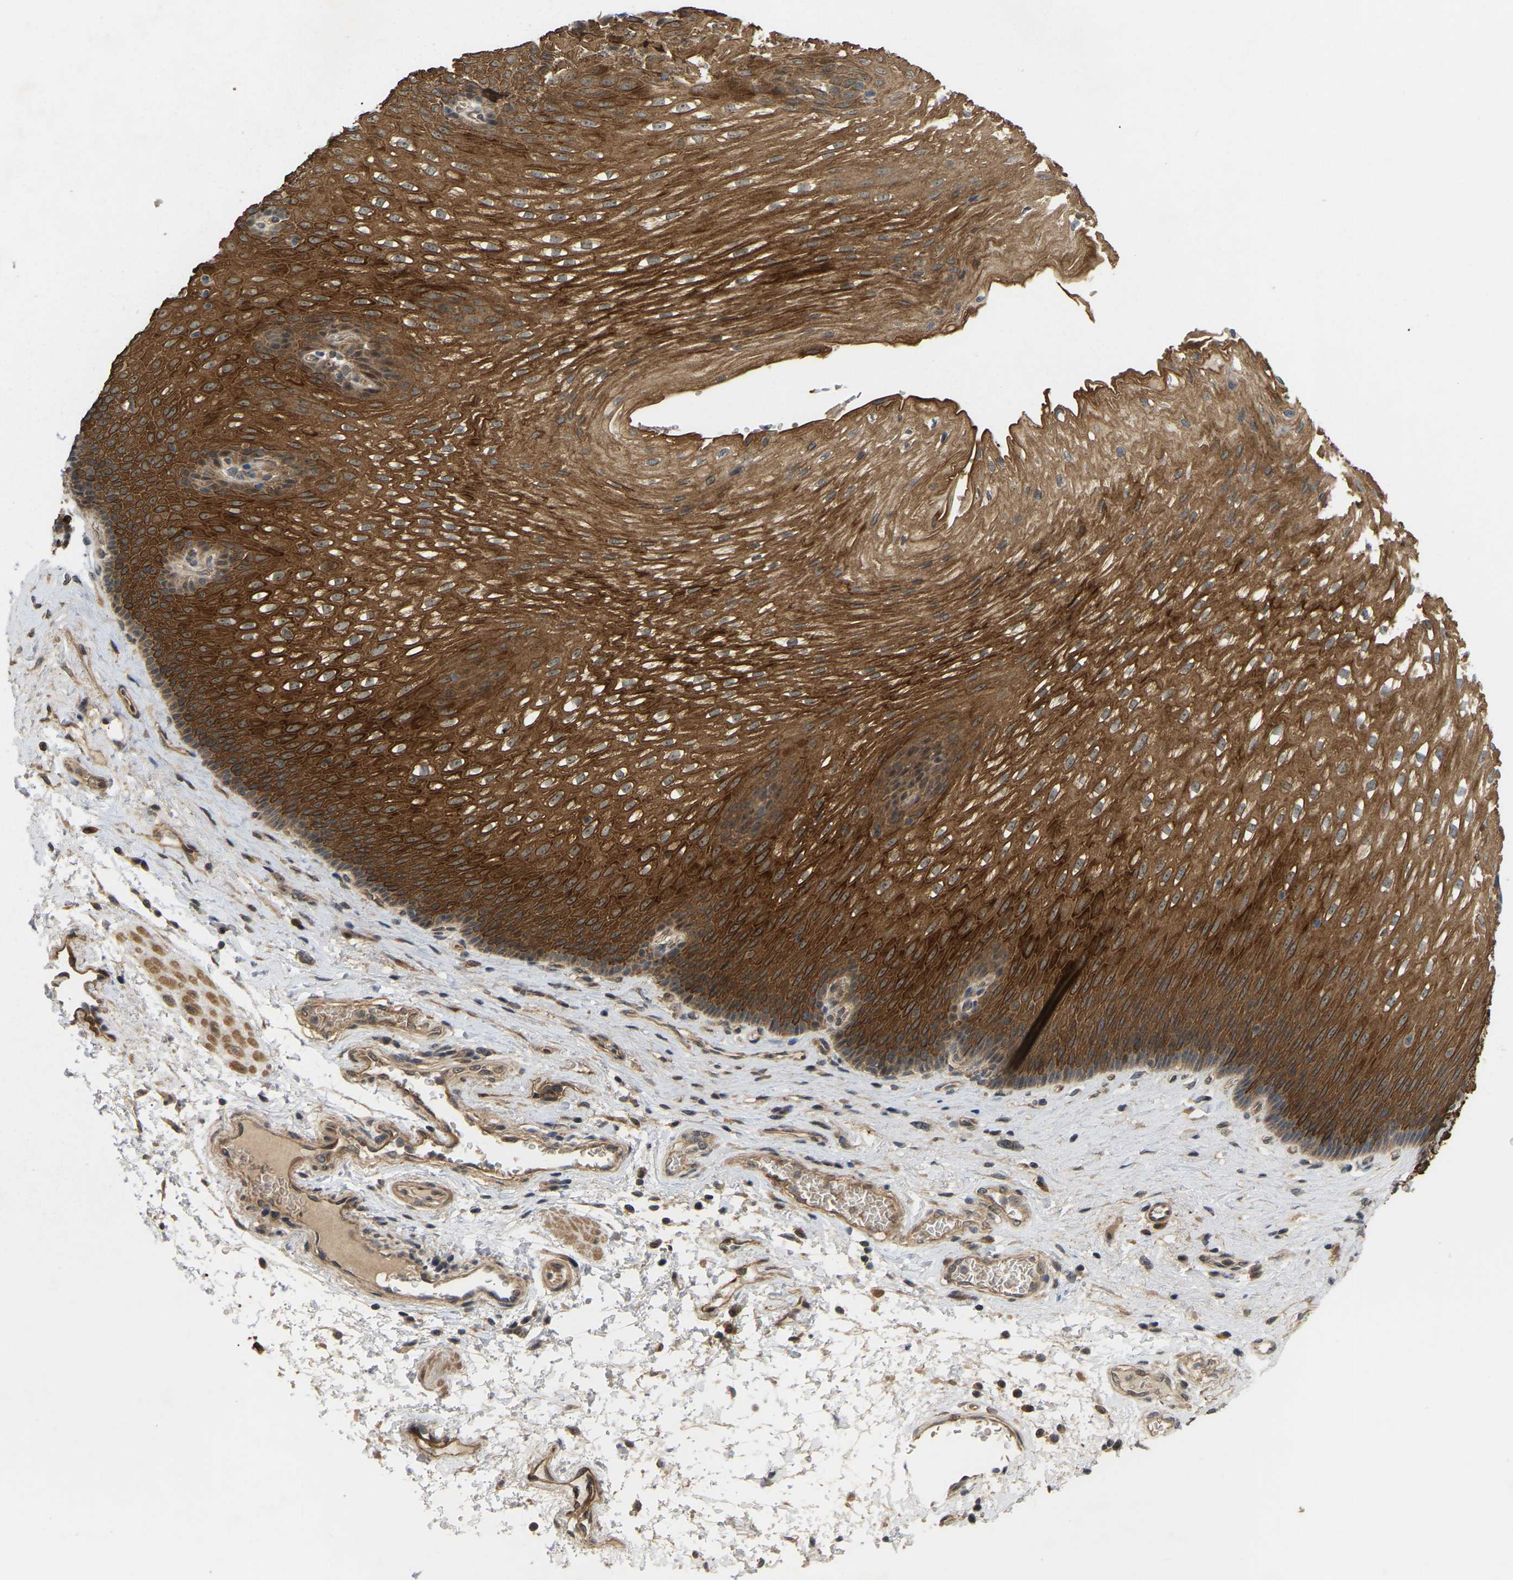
{"staining": {"intensity": "strong", "quantity": ">75%", "location": "cytoplasmic/membranous"}, "tissue": "esophagus", "cell_type": "Squamous epithelial cells", "image_type": "normal", "snomed": [{"axis": "morphology", "description": "Normal tissue, NOS"}, {"axis": "topography", "description": "Esophagus"}], "caption": "Immunohistochemistry micrograph of unremarkable esophagus: esophagus stained using immunohistochemistry reveals high levels of strong protein expression localized specifically in the cytoplasmic/membranous of squamous epithelial cells, appearing as a cytoplasmic/membranous brown color.", "gene": "LIMK2", "patient": {"sex": "male", "age": 48}}